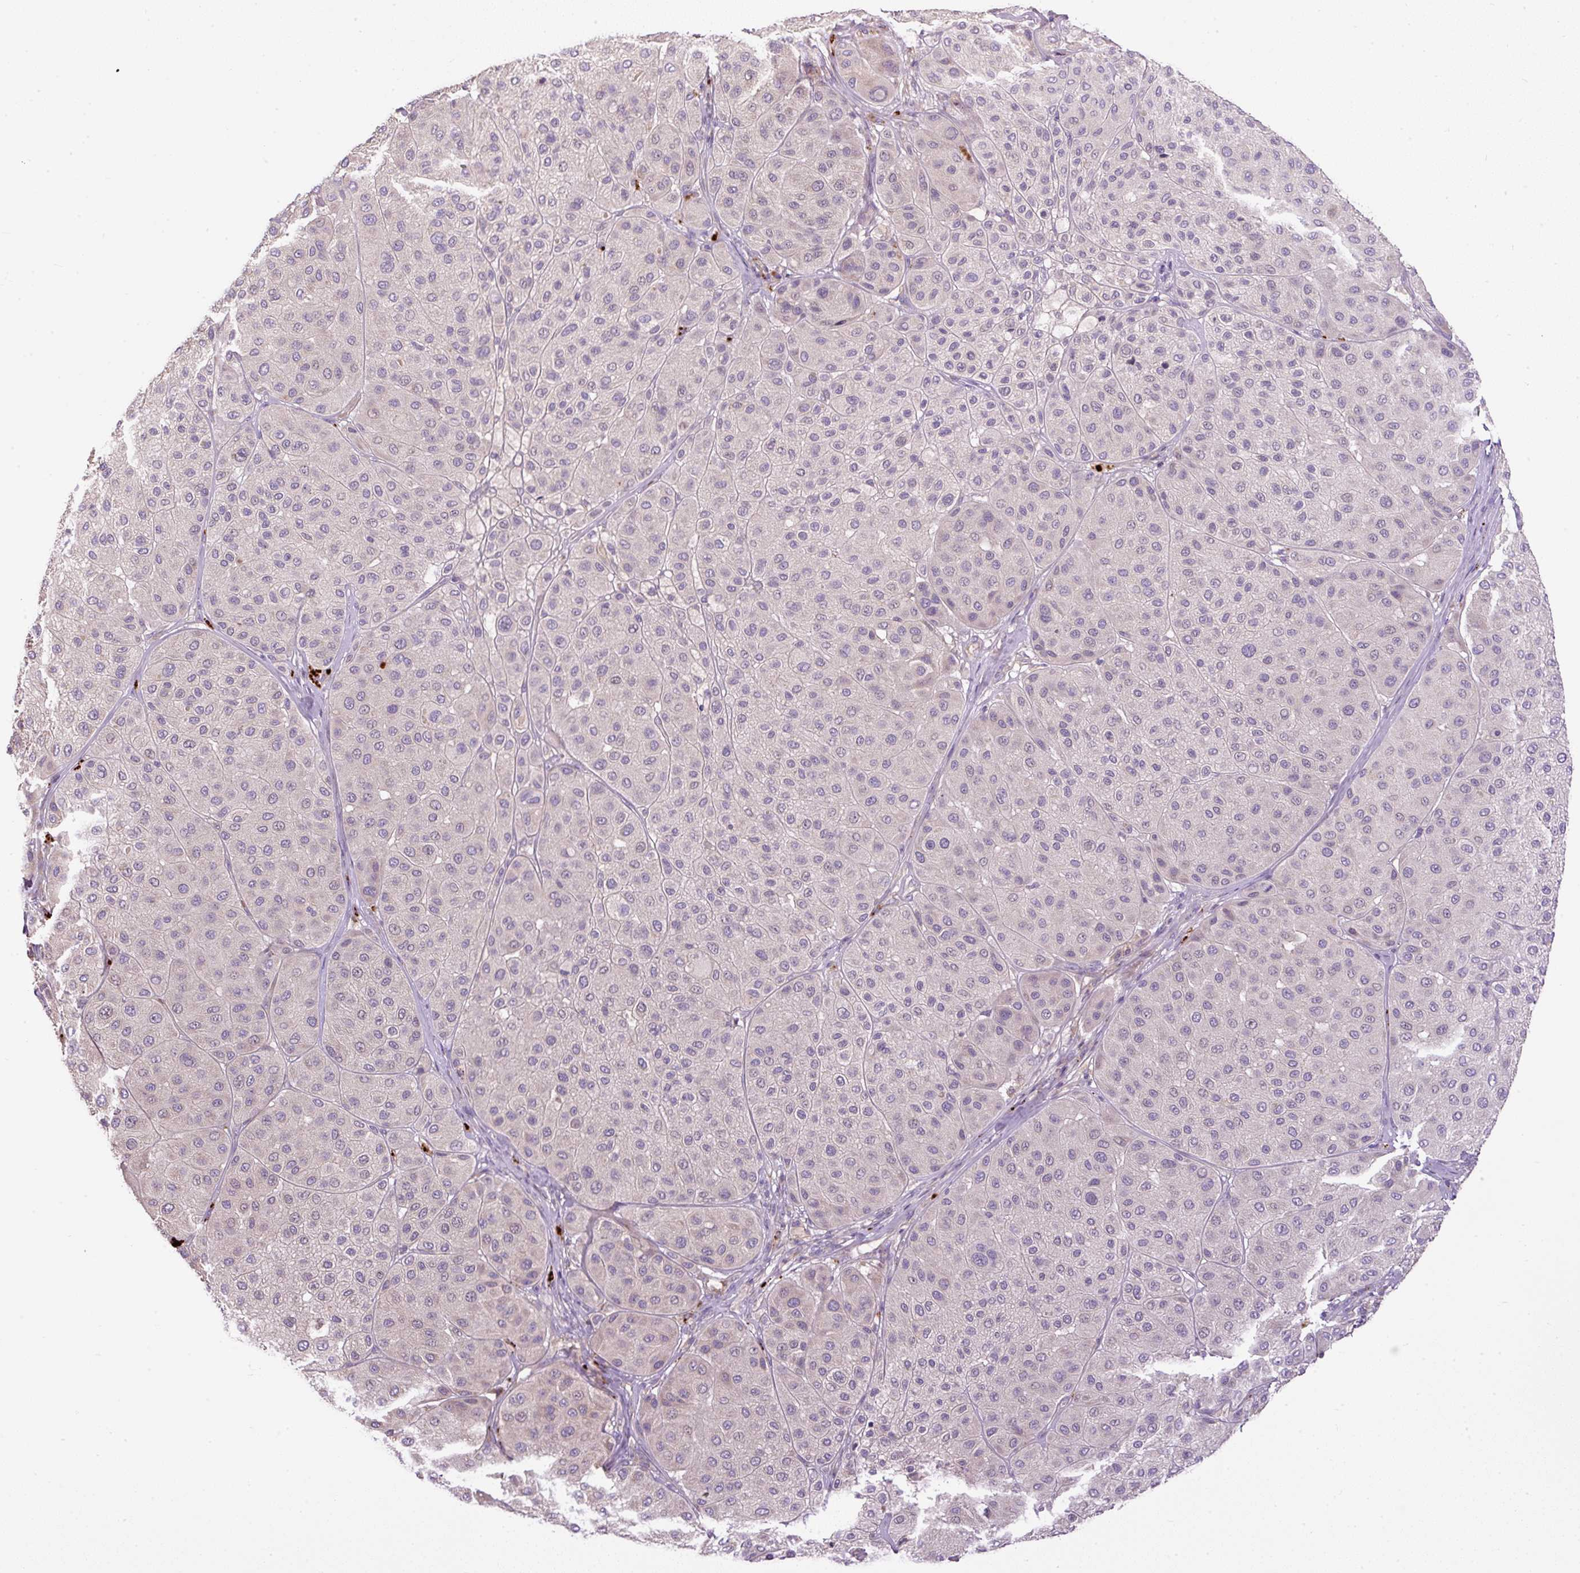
{"staining": {"intensity": "negative", "quantity": "none", "location": "none"}, "tissue": "melanoma", "cell_type": "Tumor cells", "image_type": "cancer", "snomed": [{"axis": "morphology", "description": "Malignant melanoma, Metastatic site"}, {"axis": "topography", "description": "Smooth muscle"}], "caption": "High magnification brightfield microscopy of melanoma stained with DAB (brown) and counterstained with hematoxylin (blue): tumor cells show no significant positivity. (DAB (3,3'-diaminobenzidine) IHC with hematoxylin counter stain).", "gene": "CXCL13", "patient": {"sex": "male", "age": 41}}